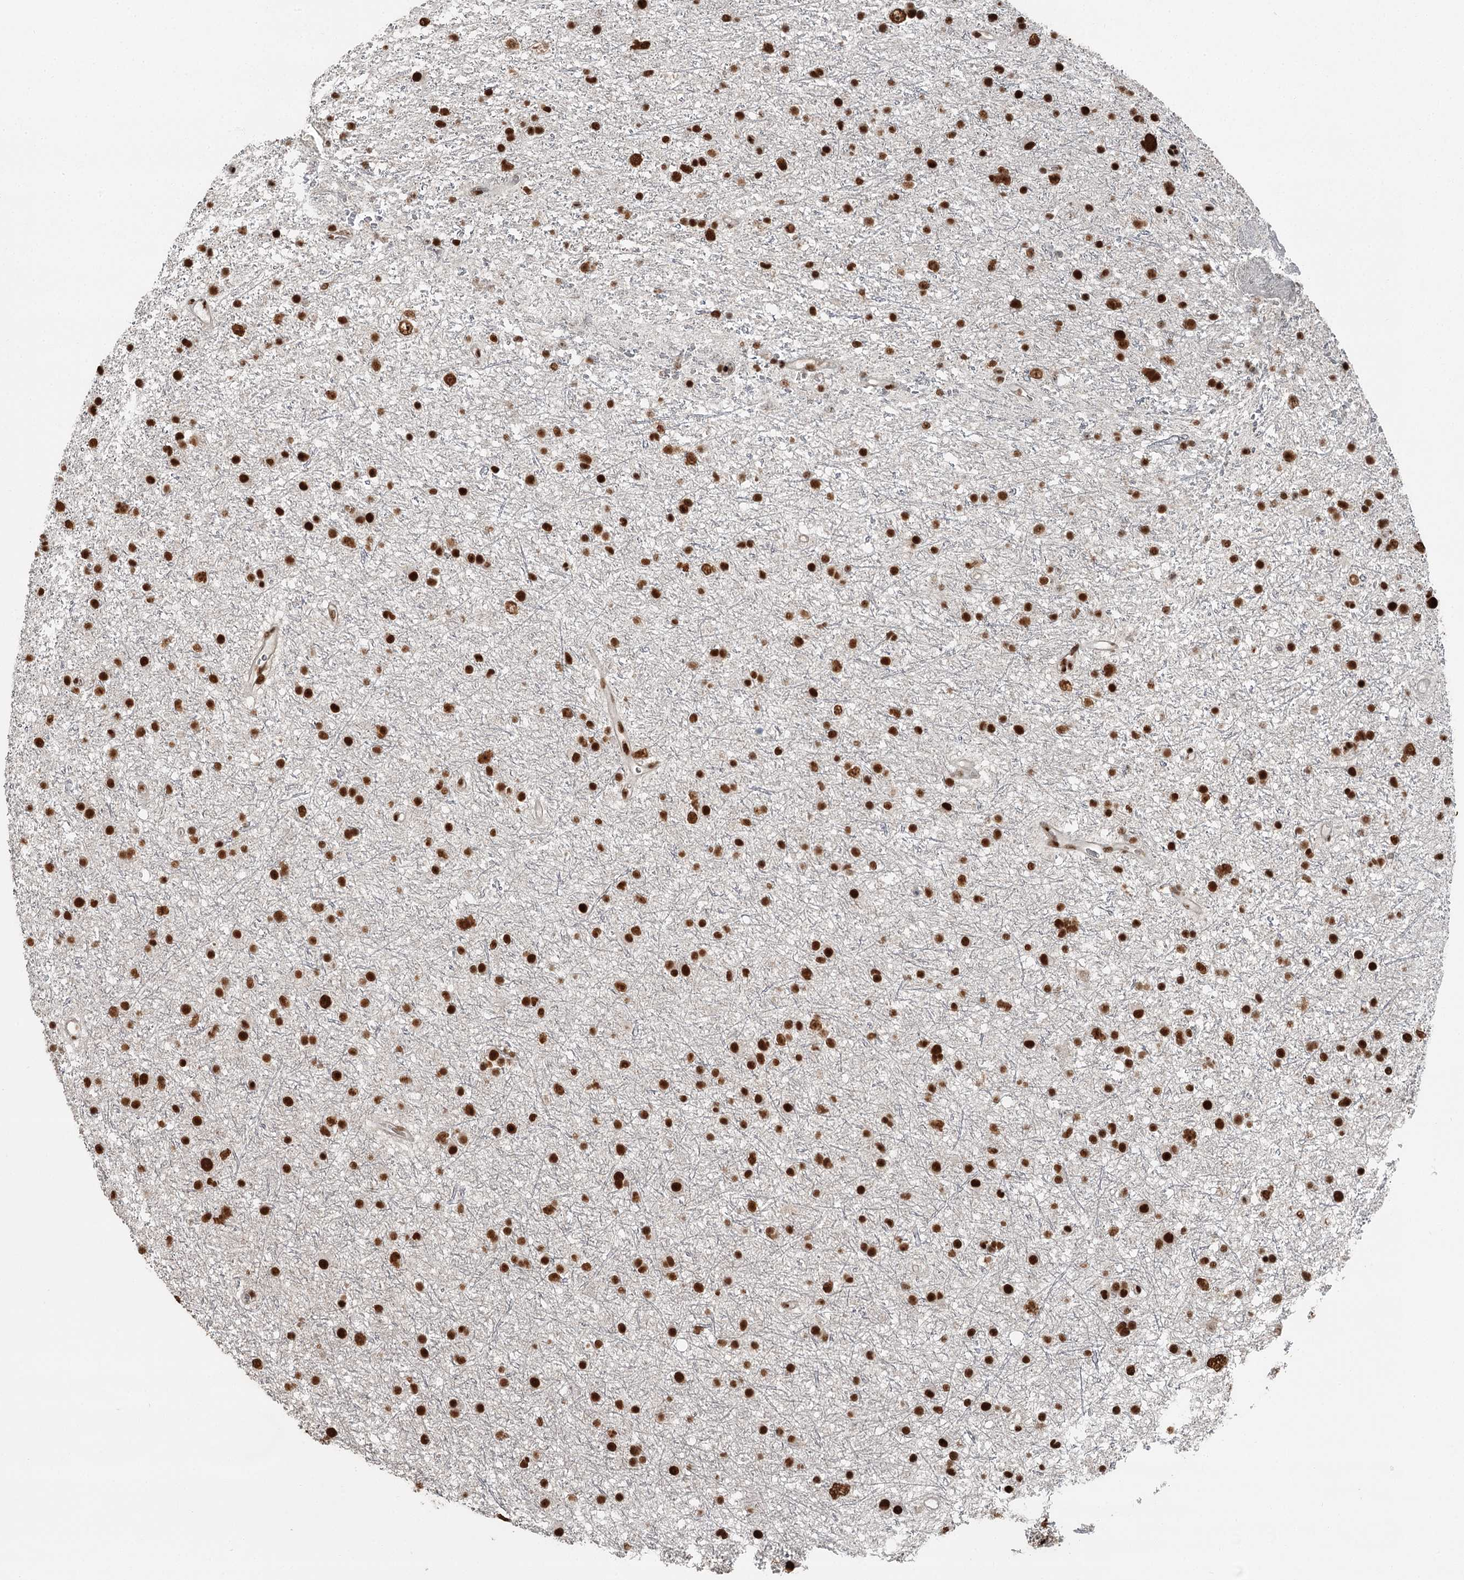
{"staining": {"intensity": "strong", "quantity": ">75%", "location": "nuclear"}, "tissue": "glioma", "cell_type": "Tumor cells", "image_type": "cancer", "snomed": [{"axis": "morphology", "description": "Glioma, malignant, Low grade"}, {"axis": "topography", "description": "Cerebral cortex"}], "caption": "Immunohistochemical staining of glioma shows high levels of strong nuclear positivity in approximately >75% of tumor cells.", "gene": "RBBP7", "patient": {"sex": "female", "age": 39}}